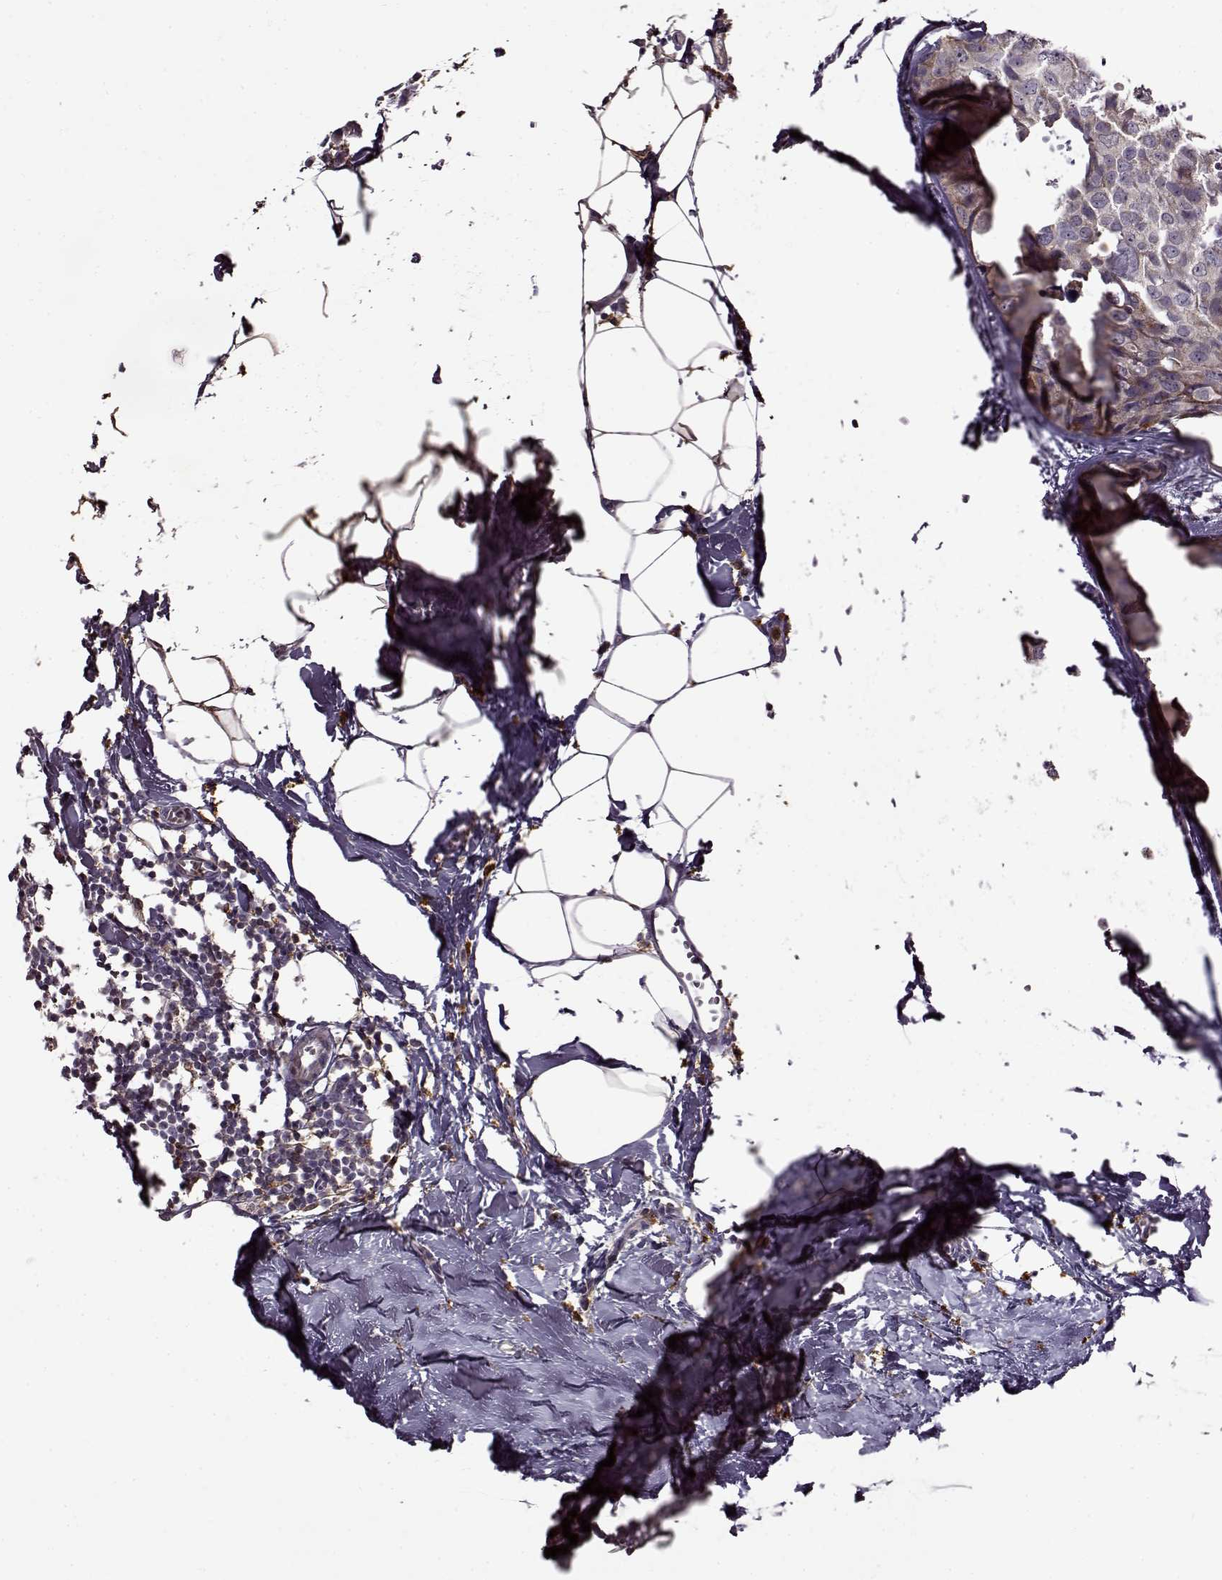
{"staining": {"intensity": "weak", "quantity": "25%-75%", "location": "cytoplasmic/membranous"}, "tissue": "breast cancer", "cell_type": "Tumor cells", "image_type": "cancer", "snomed": [{"axis": "morphology", "description": "Duct carcinoma"}, {"axis": "topography", "description": "Breast"}], "caption": "Breast invasive ductal carcinoma stained with a brown dye demonstrates weak cytoplasmic/membranous positive staining in approximately 25%-75% of tumor cells.", "gene": "MTSS1", "patient": {"sex": "female", "age": 38}}